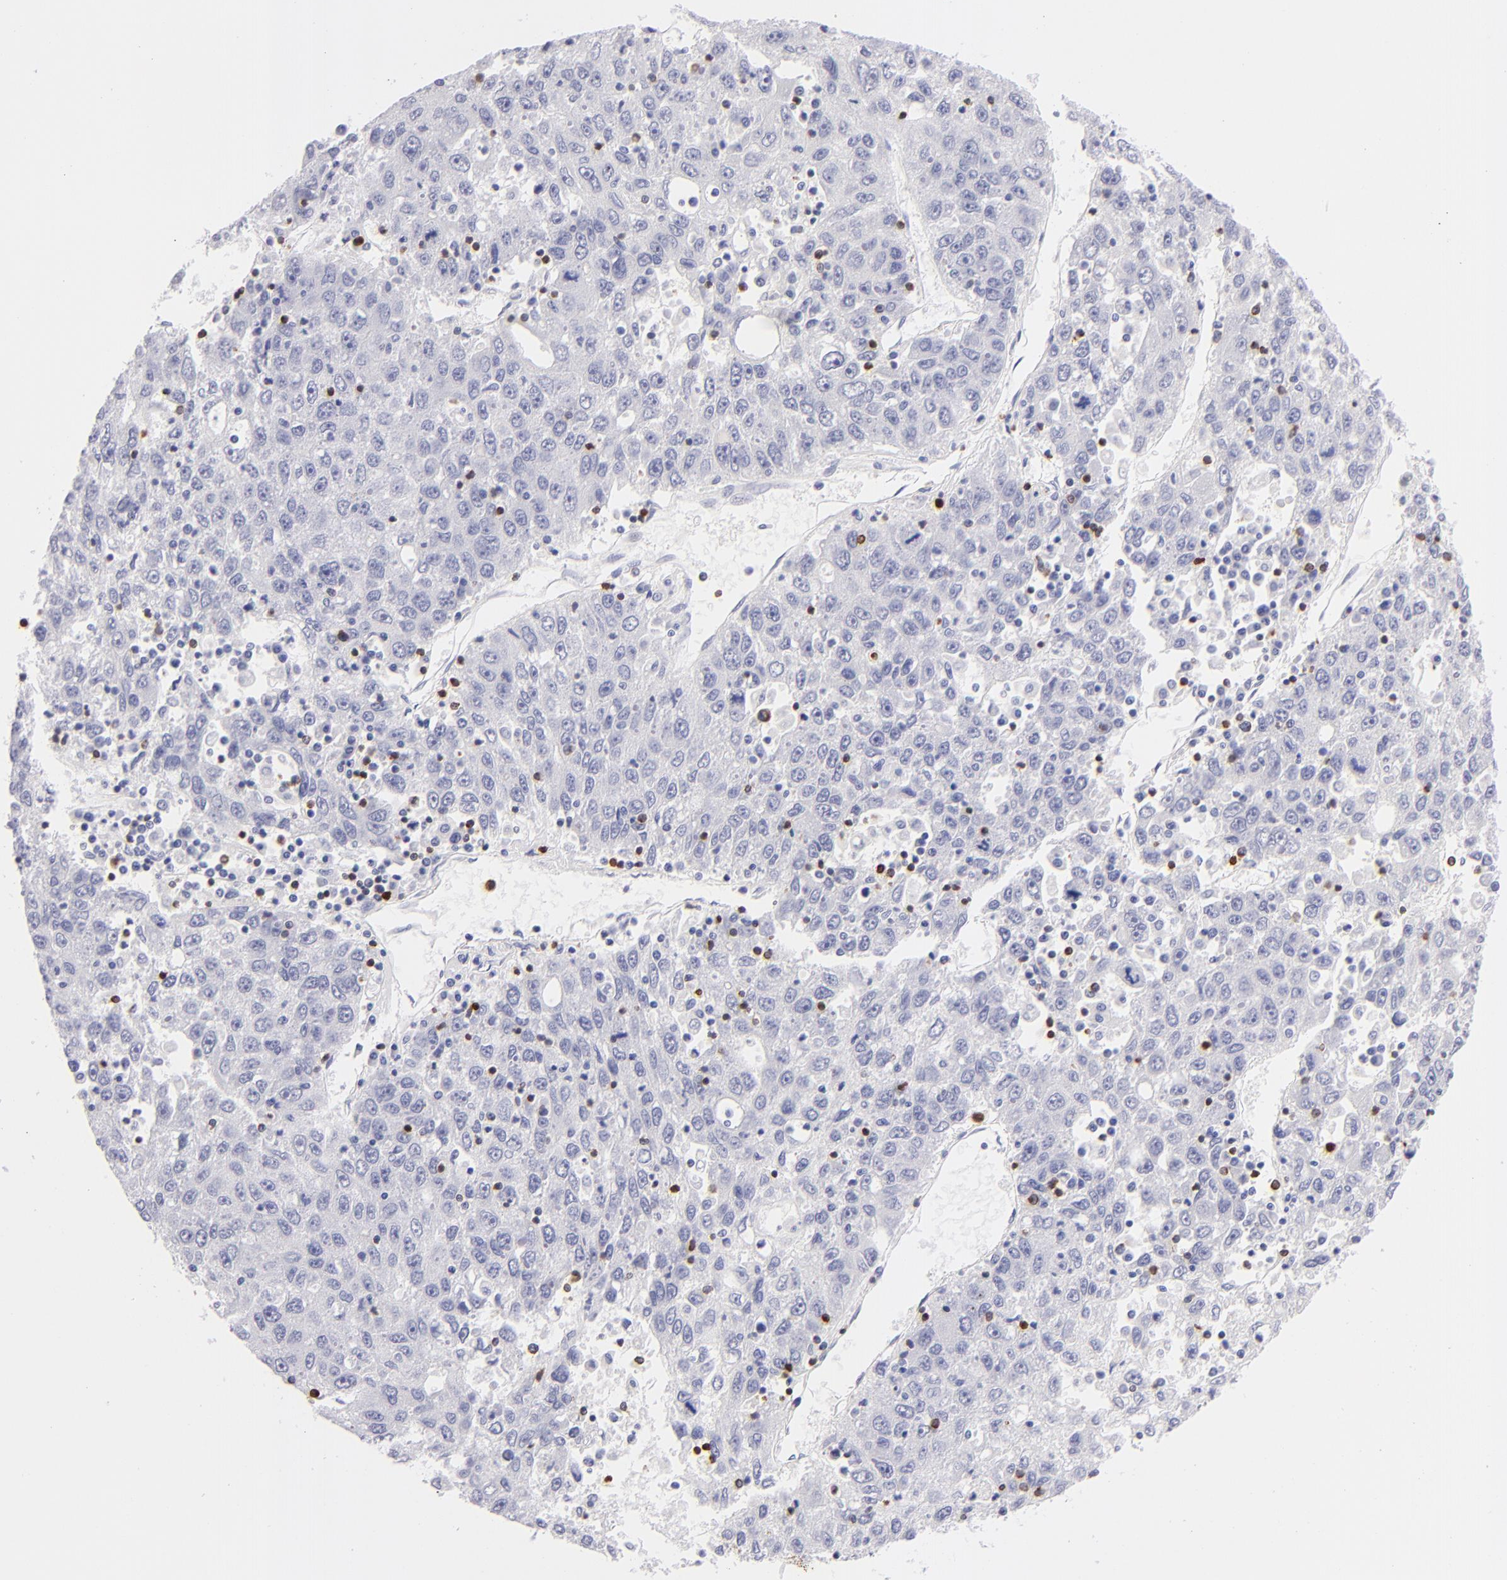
{"staining": {"intensity": "negative", "quantity": "none", "location": "none"}, "tissue": "liver cancer", "cell_type": "Tumor cells", "image_type": "cancer", "snomed": [{"axis": "morphology", "description": "Carcinoma, Hepatocellular, NOS"}, {"axis": "topography", "description": "Liver"}], "caption": "The micrograph demonstrates no staining of tumor cells in liver cancer (hepatocellular carcinoma). The staining is performed using DAB (3,3'-diaminobenzidine) brown chromogen with nuclei counter-stained in using hematoxylin.", "gene": "PRF1", "patient": {"sex": "male", "age": 49}}